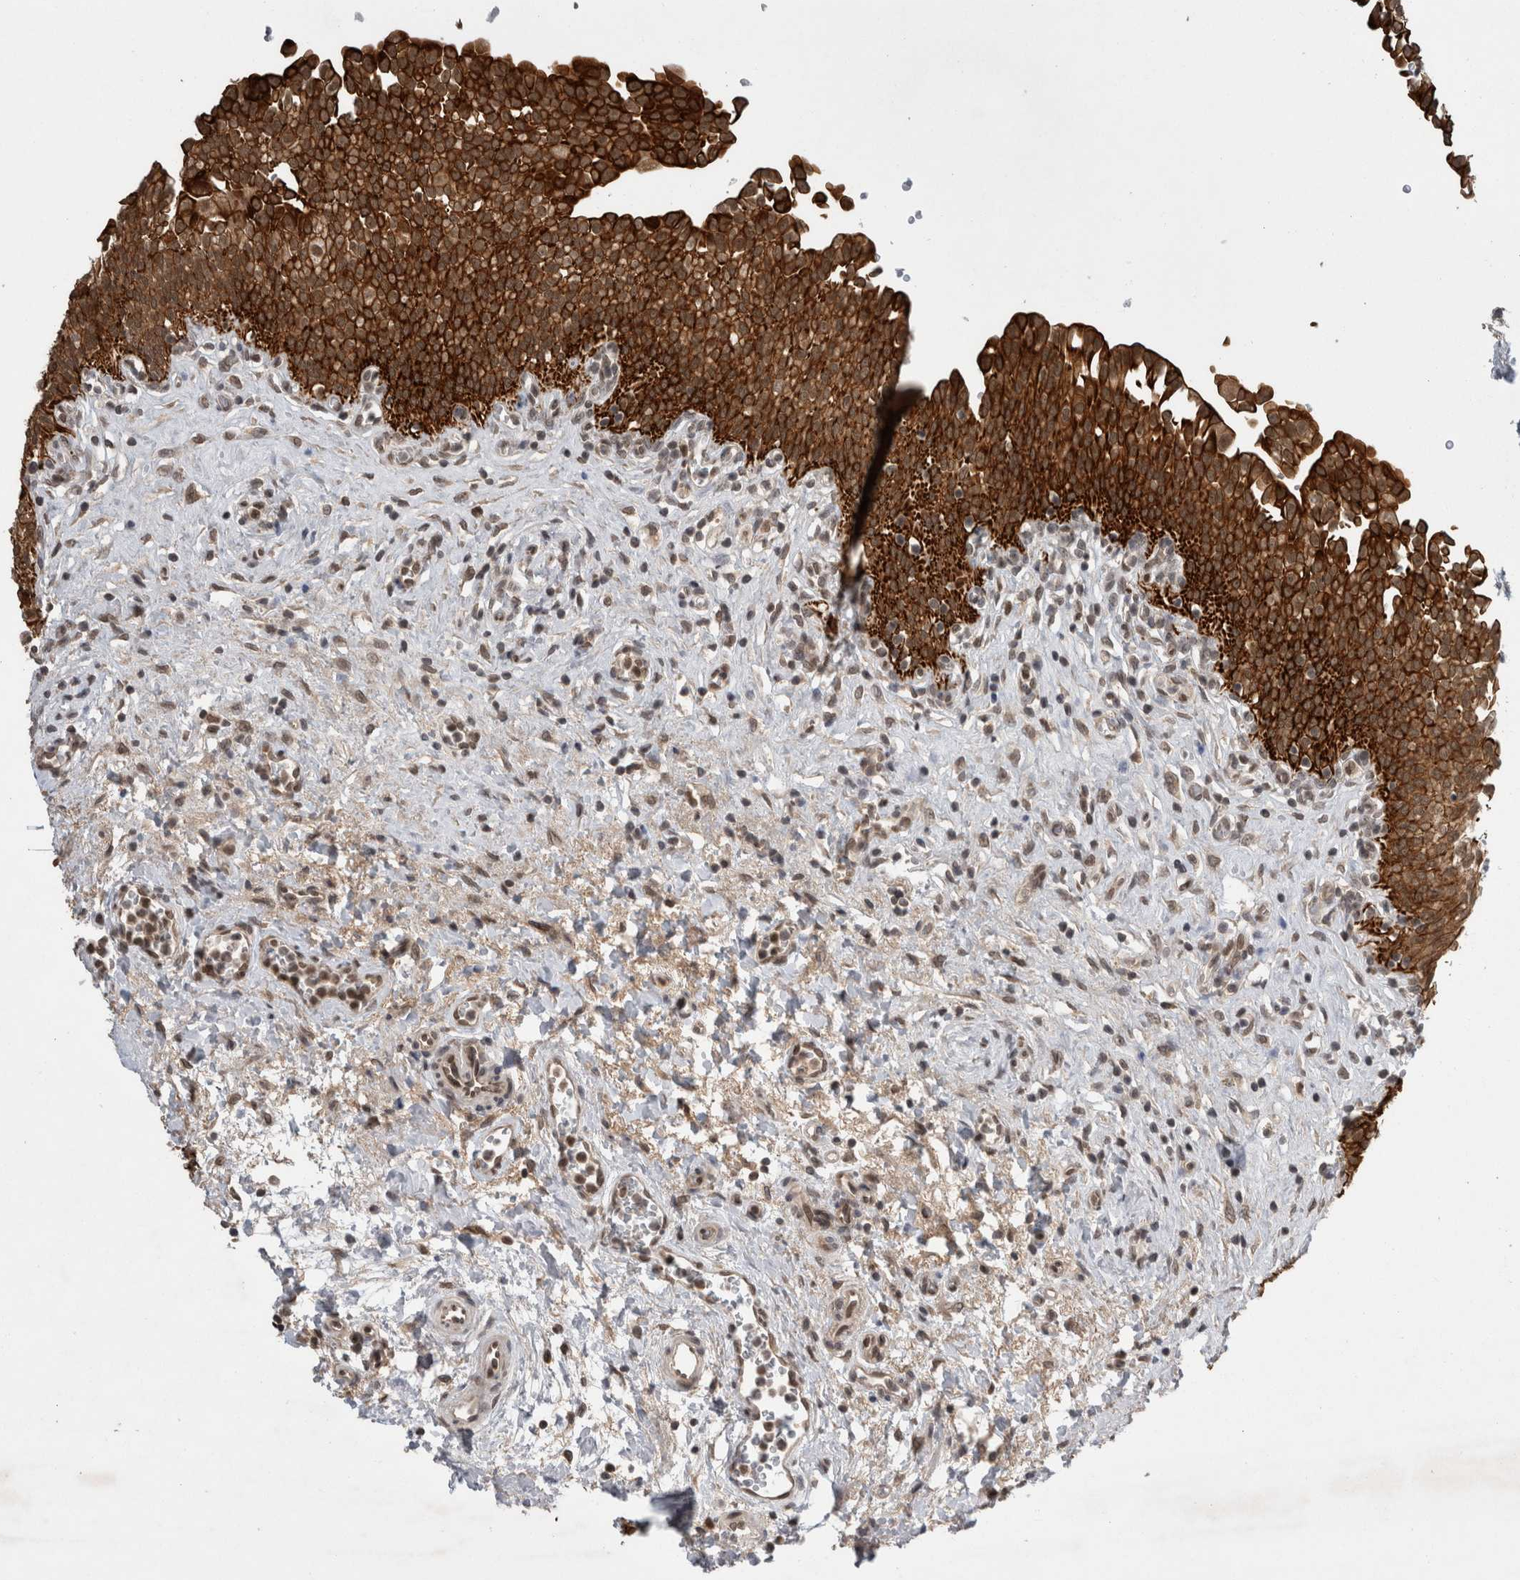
{"staining": {"intensity": "strong", "quantity": ">75%", "location": "cytoplasmic/membranous"}, "tissue": "urinary bladder", "cell_type": "Urothelial cells", "image_type": "normal", "snomed": [{"axis": "morphology", "description": "Urothelial carcinoma, High grade"}, {"axis": "topography", "description": "Urinary bladder"}], "caption": "Strong cytoplasmic/membranous expression is present in approximately >75% of urothelial cells in normal urinary bladder. Immunohistochemistry (ihc) stains the protein of interest in brown and the nuclei are stained blue.", "gene": "ZNF341", "patient": {"sex": "male", "age": 46}}